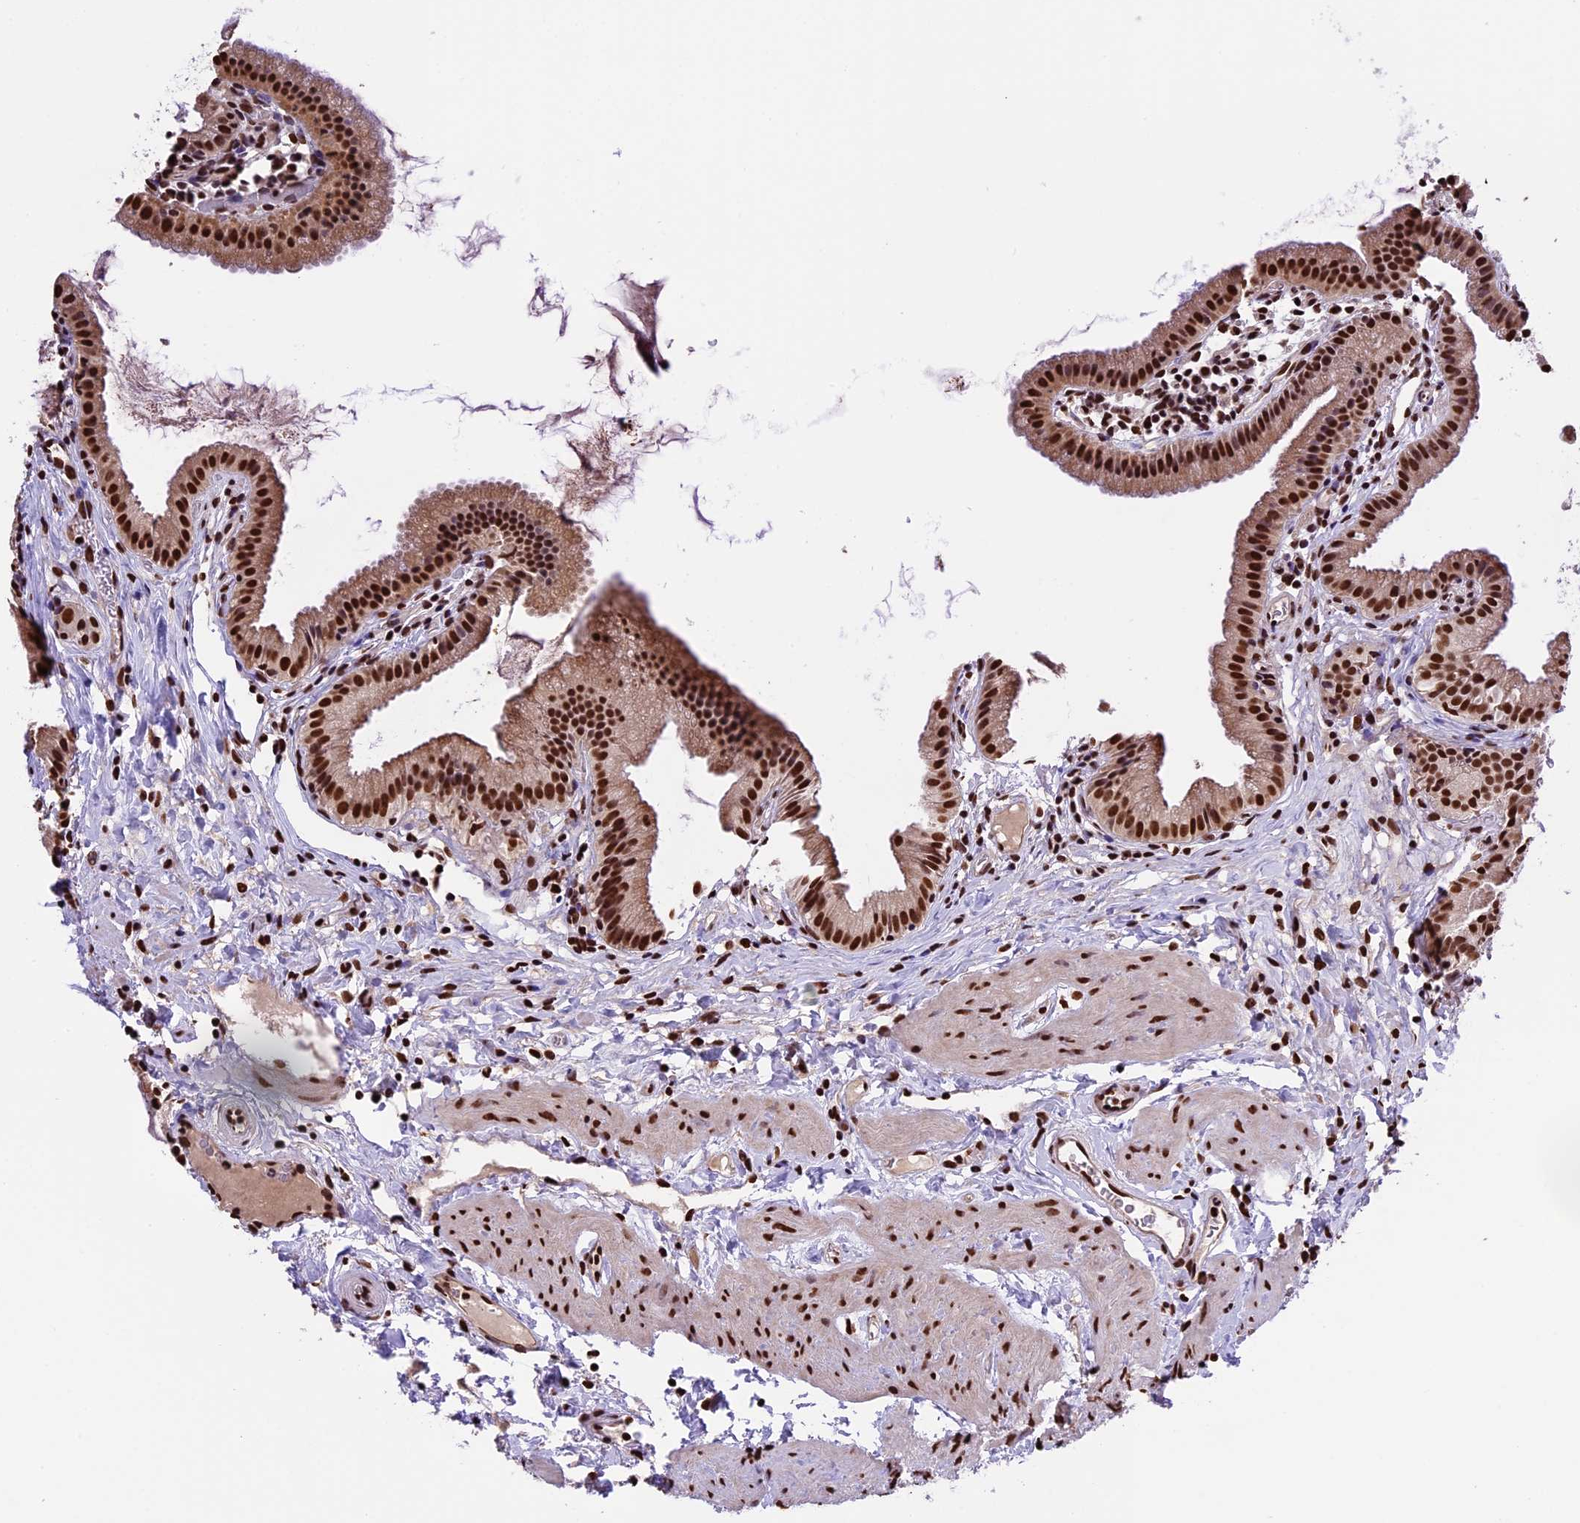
{"staining": {"intensity": "strong", "quantity": ">75%", "location": "nuclear"}, "tissue": "gallbladder", "cell_type": "Glandular cells", "image_type": "normal", "snomed": [{"axis": "morphology", "description": "Normal tissue, NOS"}, {"axis": "topography", "description": "Gallbladder"}], "caption": "Unremarkable gallbladder demonstrates strong nuclear staining in about >75% of glandular cells, visualized by immunohistochemistry.", "gene": "POLR3E", "patient": {"sex": "female", "age": 46}}